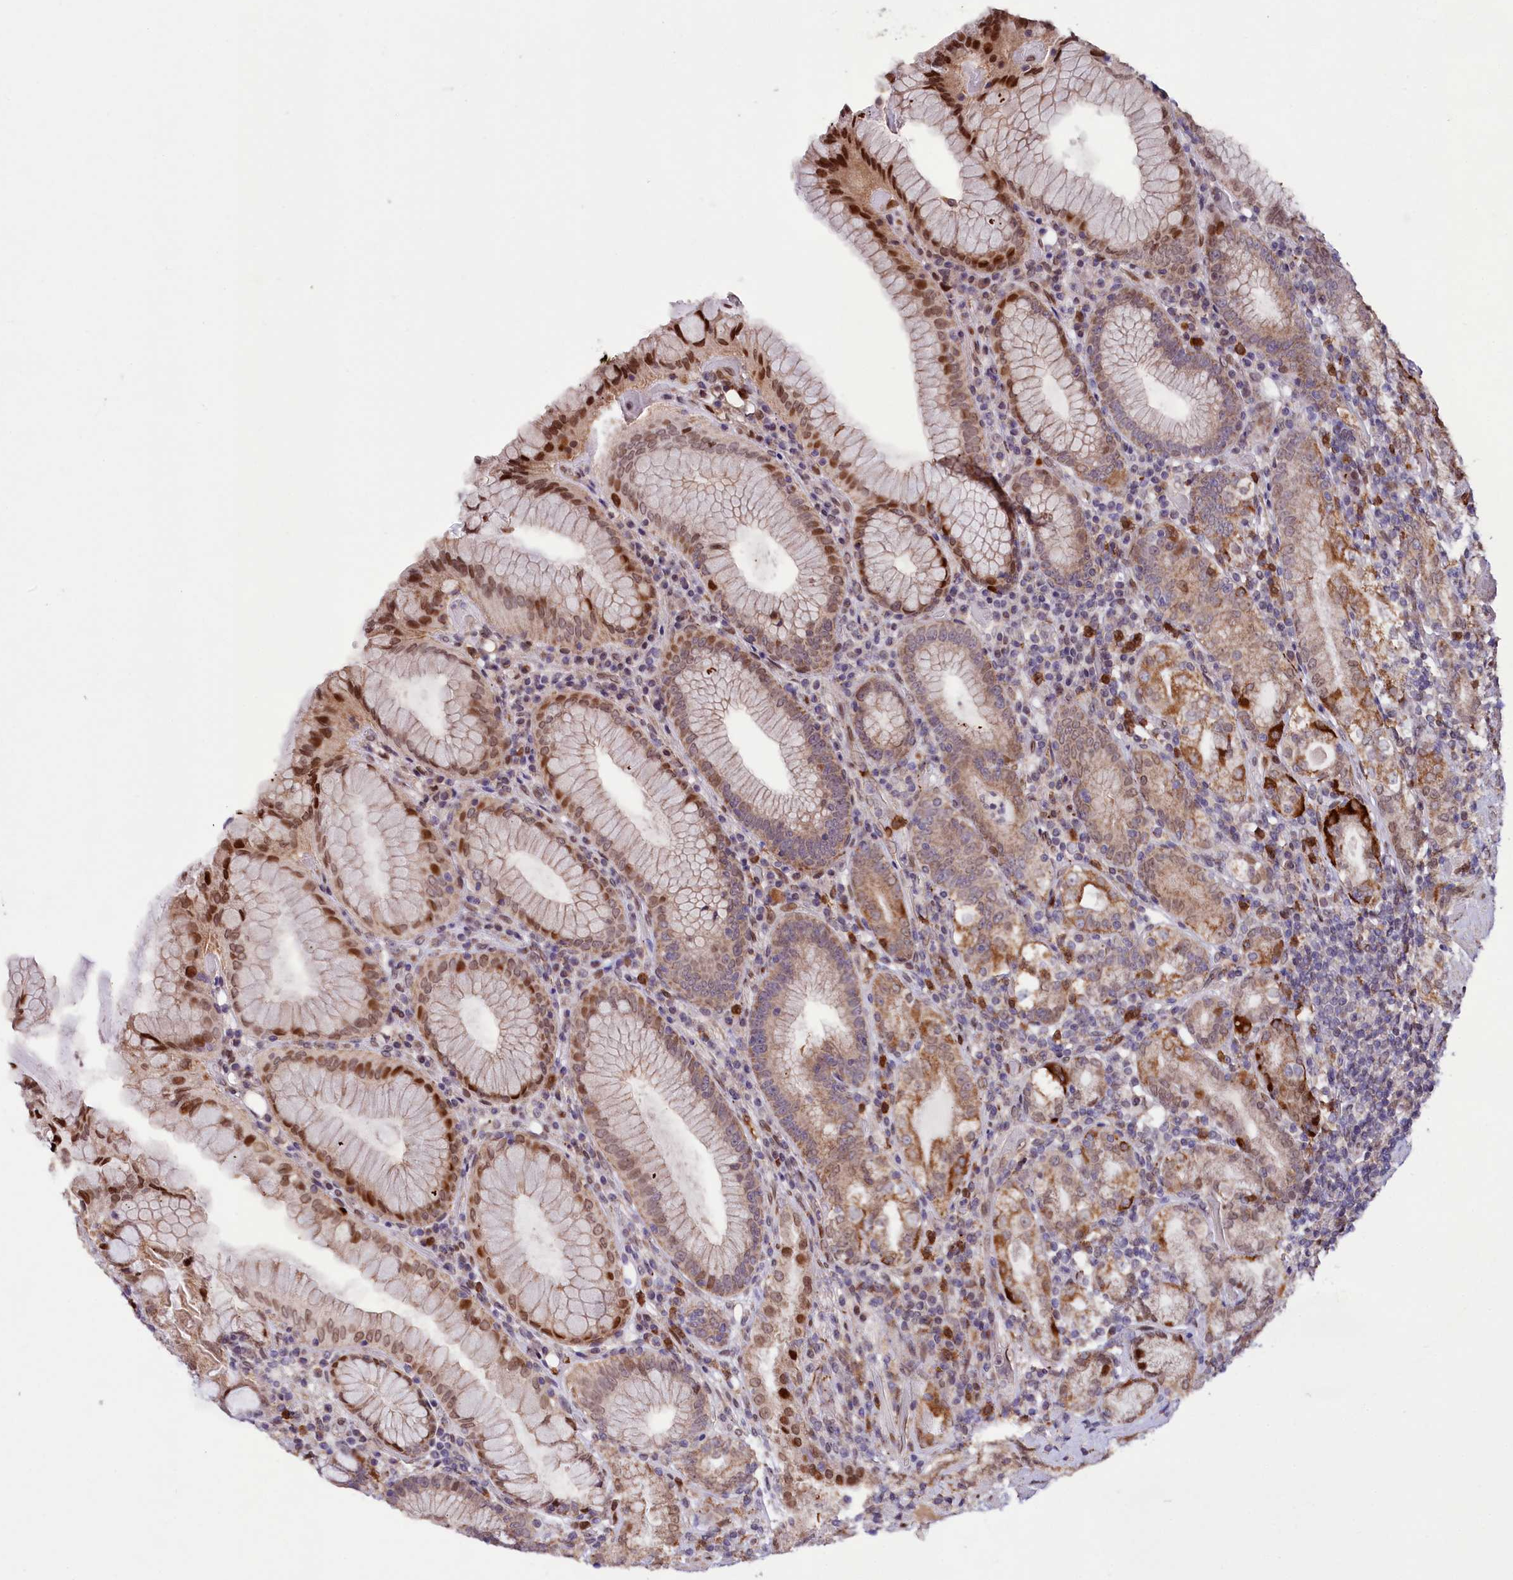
{"staining": {"intensity": "strong", "quantity": "<25%", "location": "cytoplasmic/membranous,nuclear"}, "tissue": "stomach", "cell_type": "Glandular cells", "image_type": "normal", "snomed": [{"axis": "morphology", "description": "Normal tissue, NOS"}, {"axis": "topography", "description": "Stomach, upper"}, {"axis": "topography", "description": "Stomach, lower"}], "caption": "IHC image of normal stomach stained for a protein (brown), which shows medium levels of strong cytoplasmic/membranous,nuclear expression in approximately <25% of glandular cells.", "gene": "ZNF226", "patient": {"sex": "female", "age": 76}}